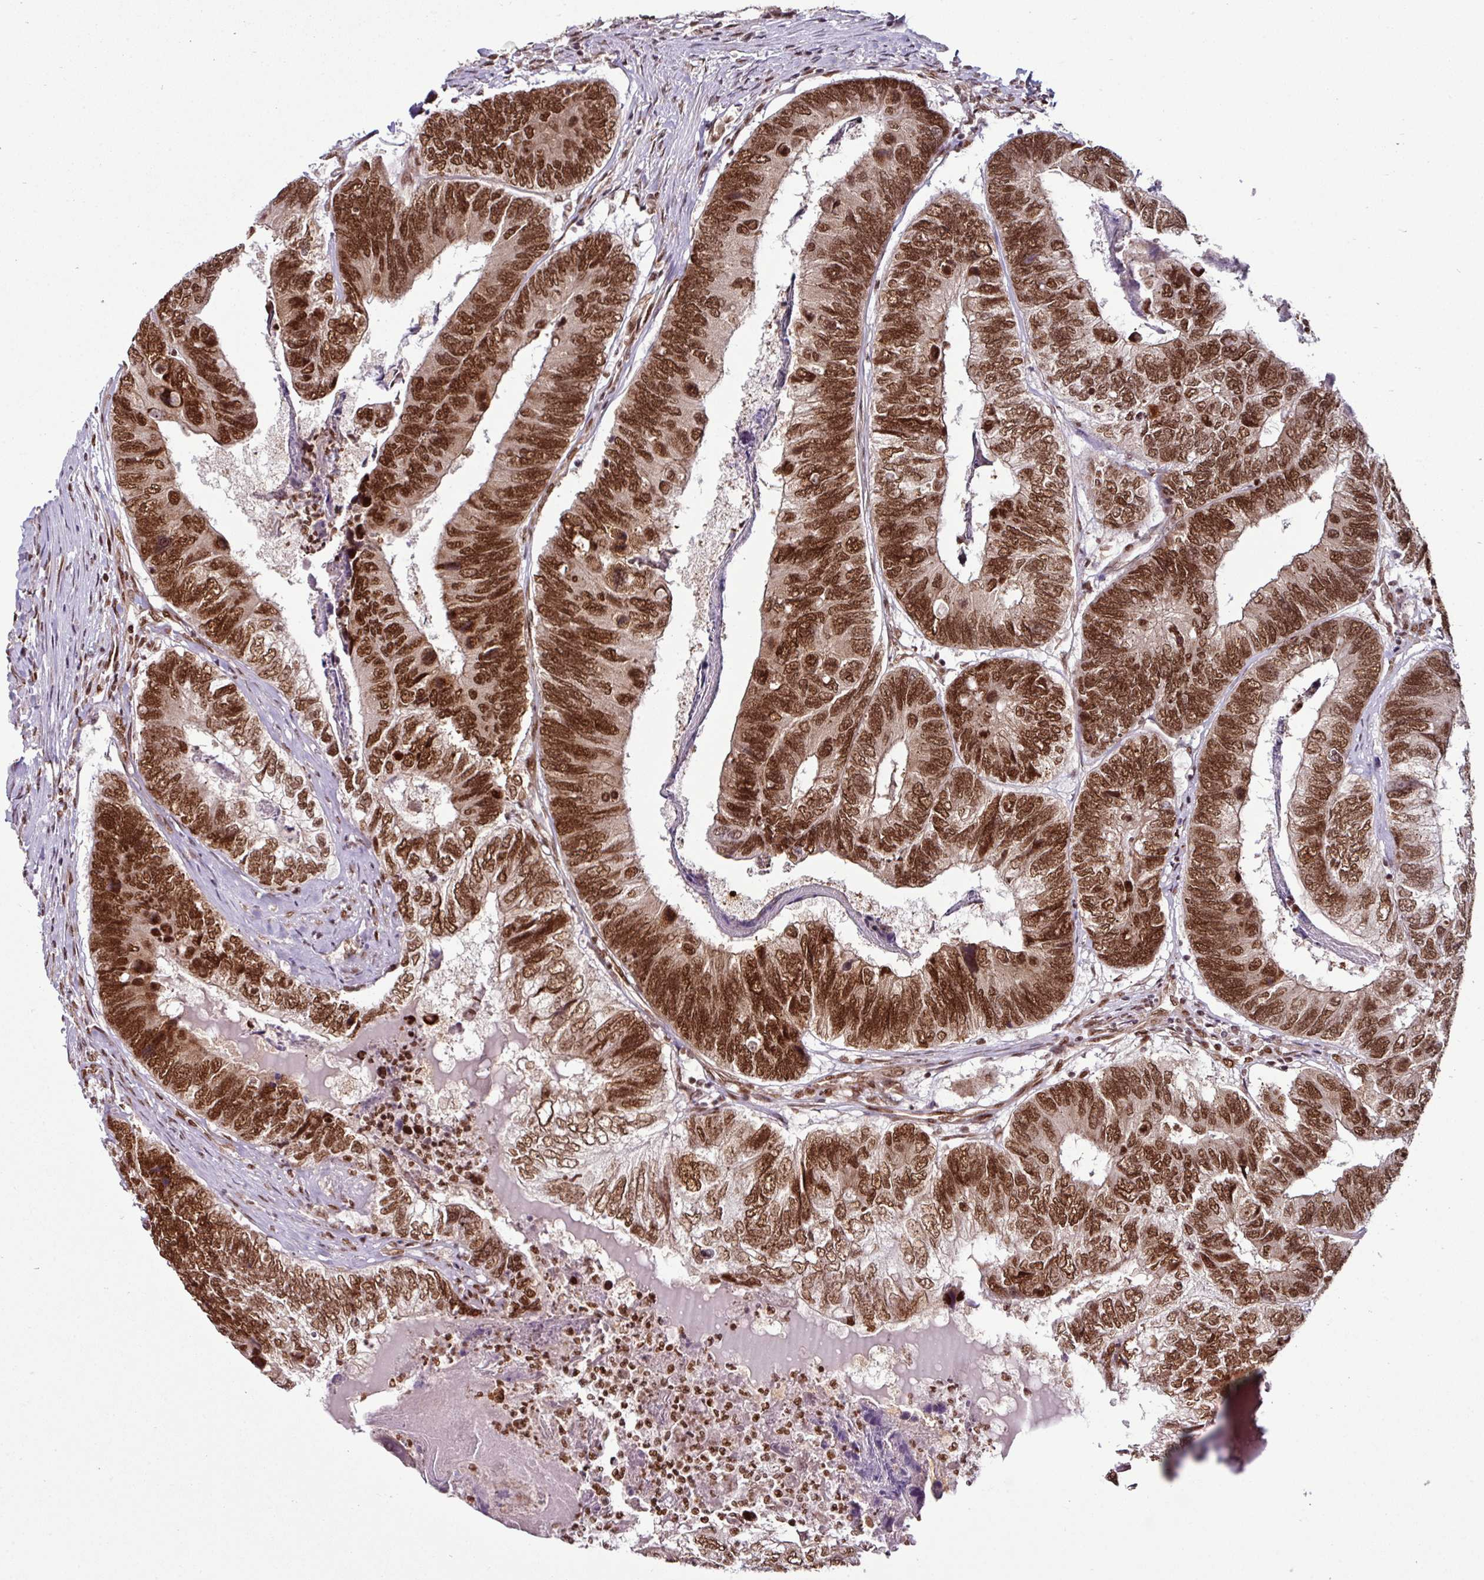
{"staining": {"intensity": "strong", "quantity": ">75%", "location": "nuclear"}, "tissue": "colorectal cancer", "cell_type": "Tumor cells", "image_type": "cancer", "snomed": [{"axis": "morphology", "description": "Adenocarcinoma, NOS"}, {"axis": "topography", "description": "Colon"}], "caption": "The histopathology image reveals immunohistochemical staining of colorectal adenocarcinoma. There is strong nuclear expression is appreciated in approximately >75% of tumor cells.", "gene": "MORF4L2", "patient": {"sex": "female", "age": 67}}